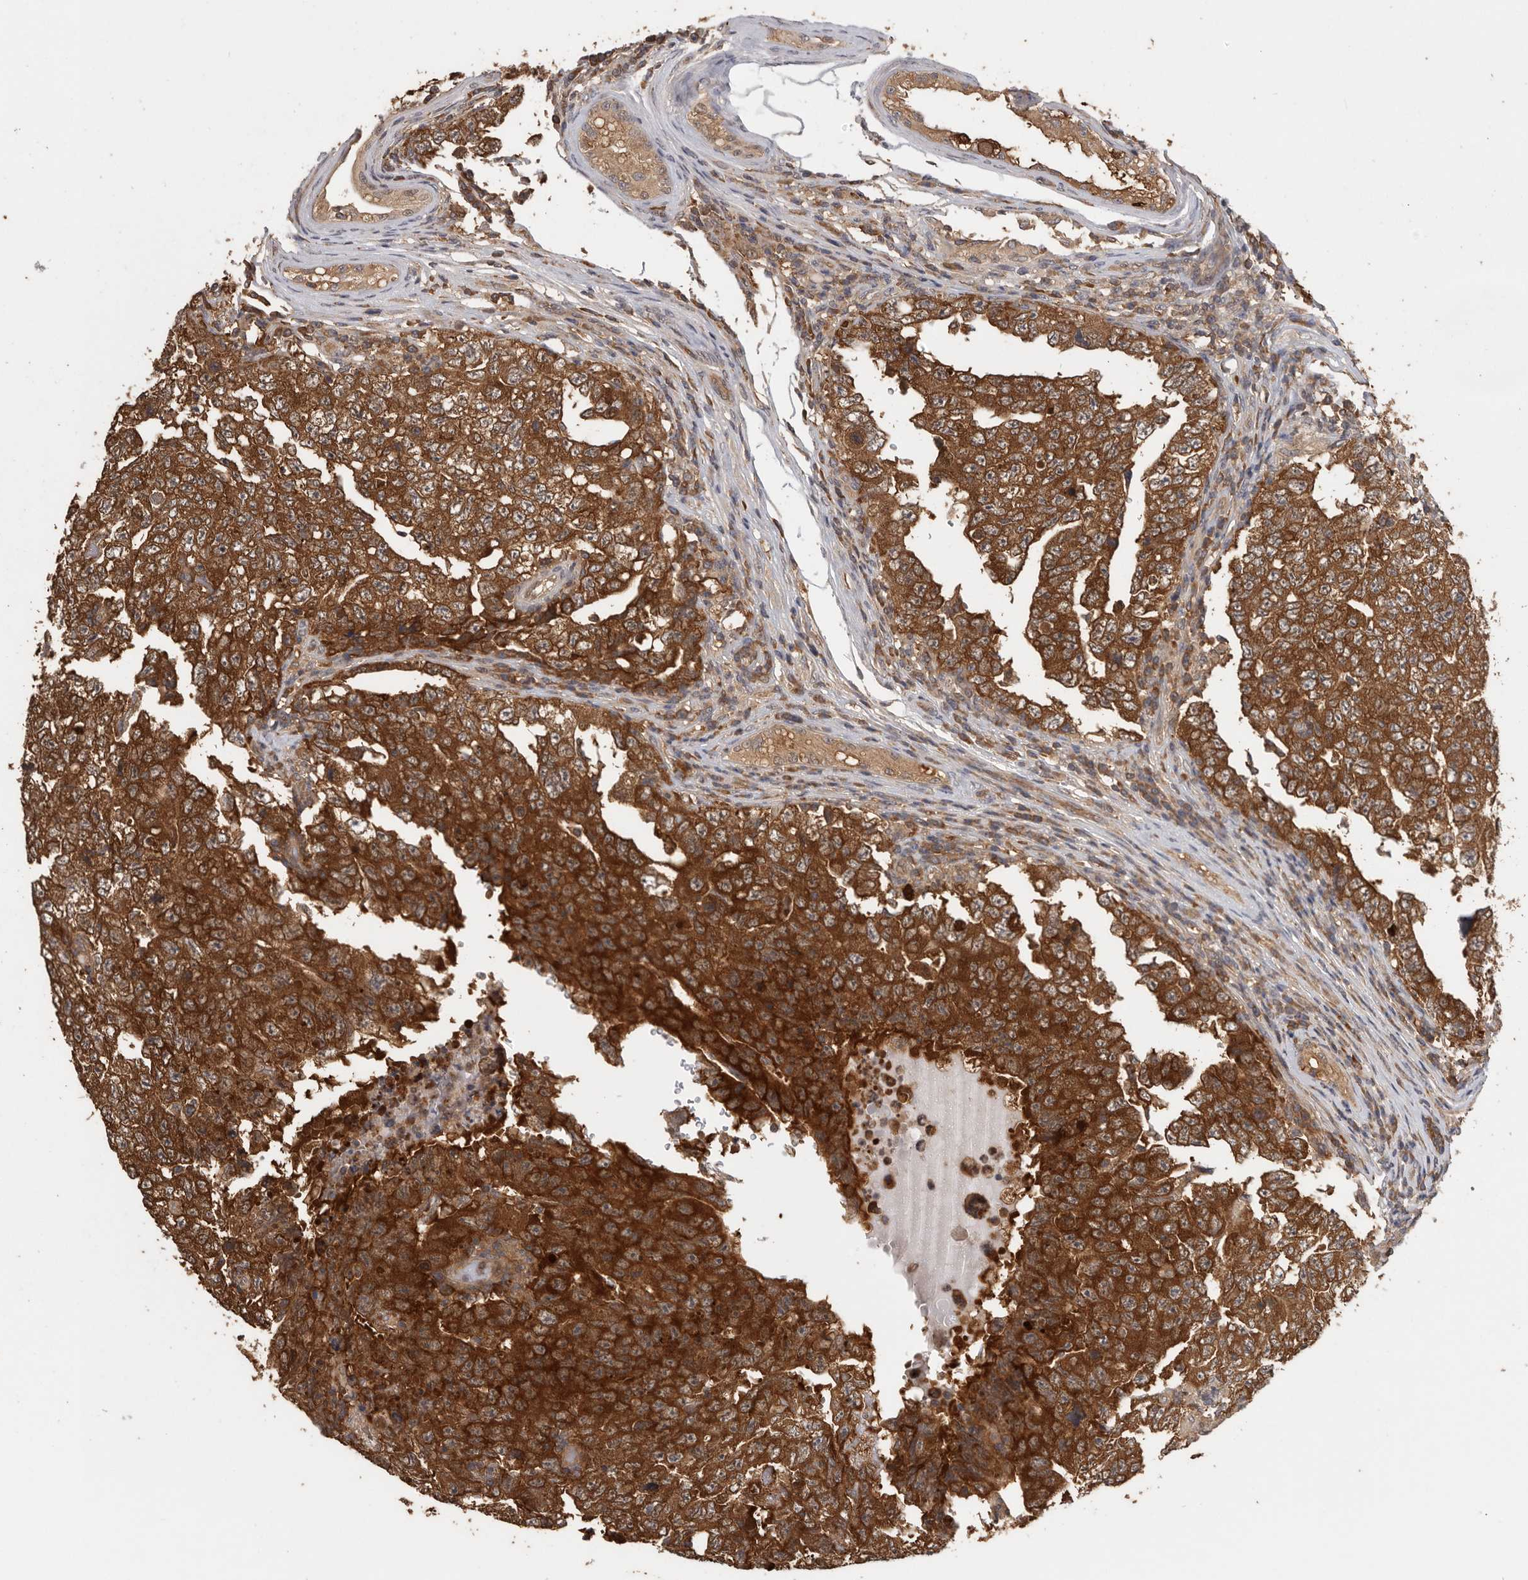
{"staining": {"intensity": "strong", "quantity": ">75%", "location": "cytoplasmic/membranous"}, "tissue": "testis cancer", "cell_type": "Tumor cells", "image_type": "cancer", "snomed": [{"axis": "morphology", "description": "Carcinoma, Embryonal, NOS"}, {"axis": "topography", "description": "Testis"}], "caption": "This photomicrograph exhibits IHC staining of human embryonal carcinoma (testis), with high strong cytoplasmic/membranous positivity in about >75% of tumor cells.", "gene": "CCT8", "patient": {"sex": "male", "age": 26}}